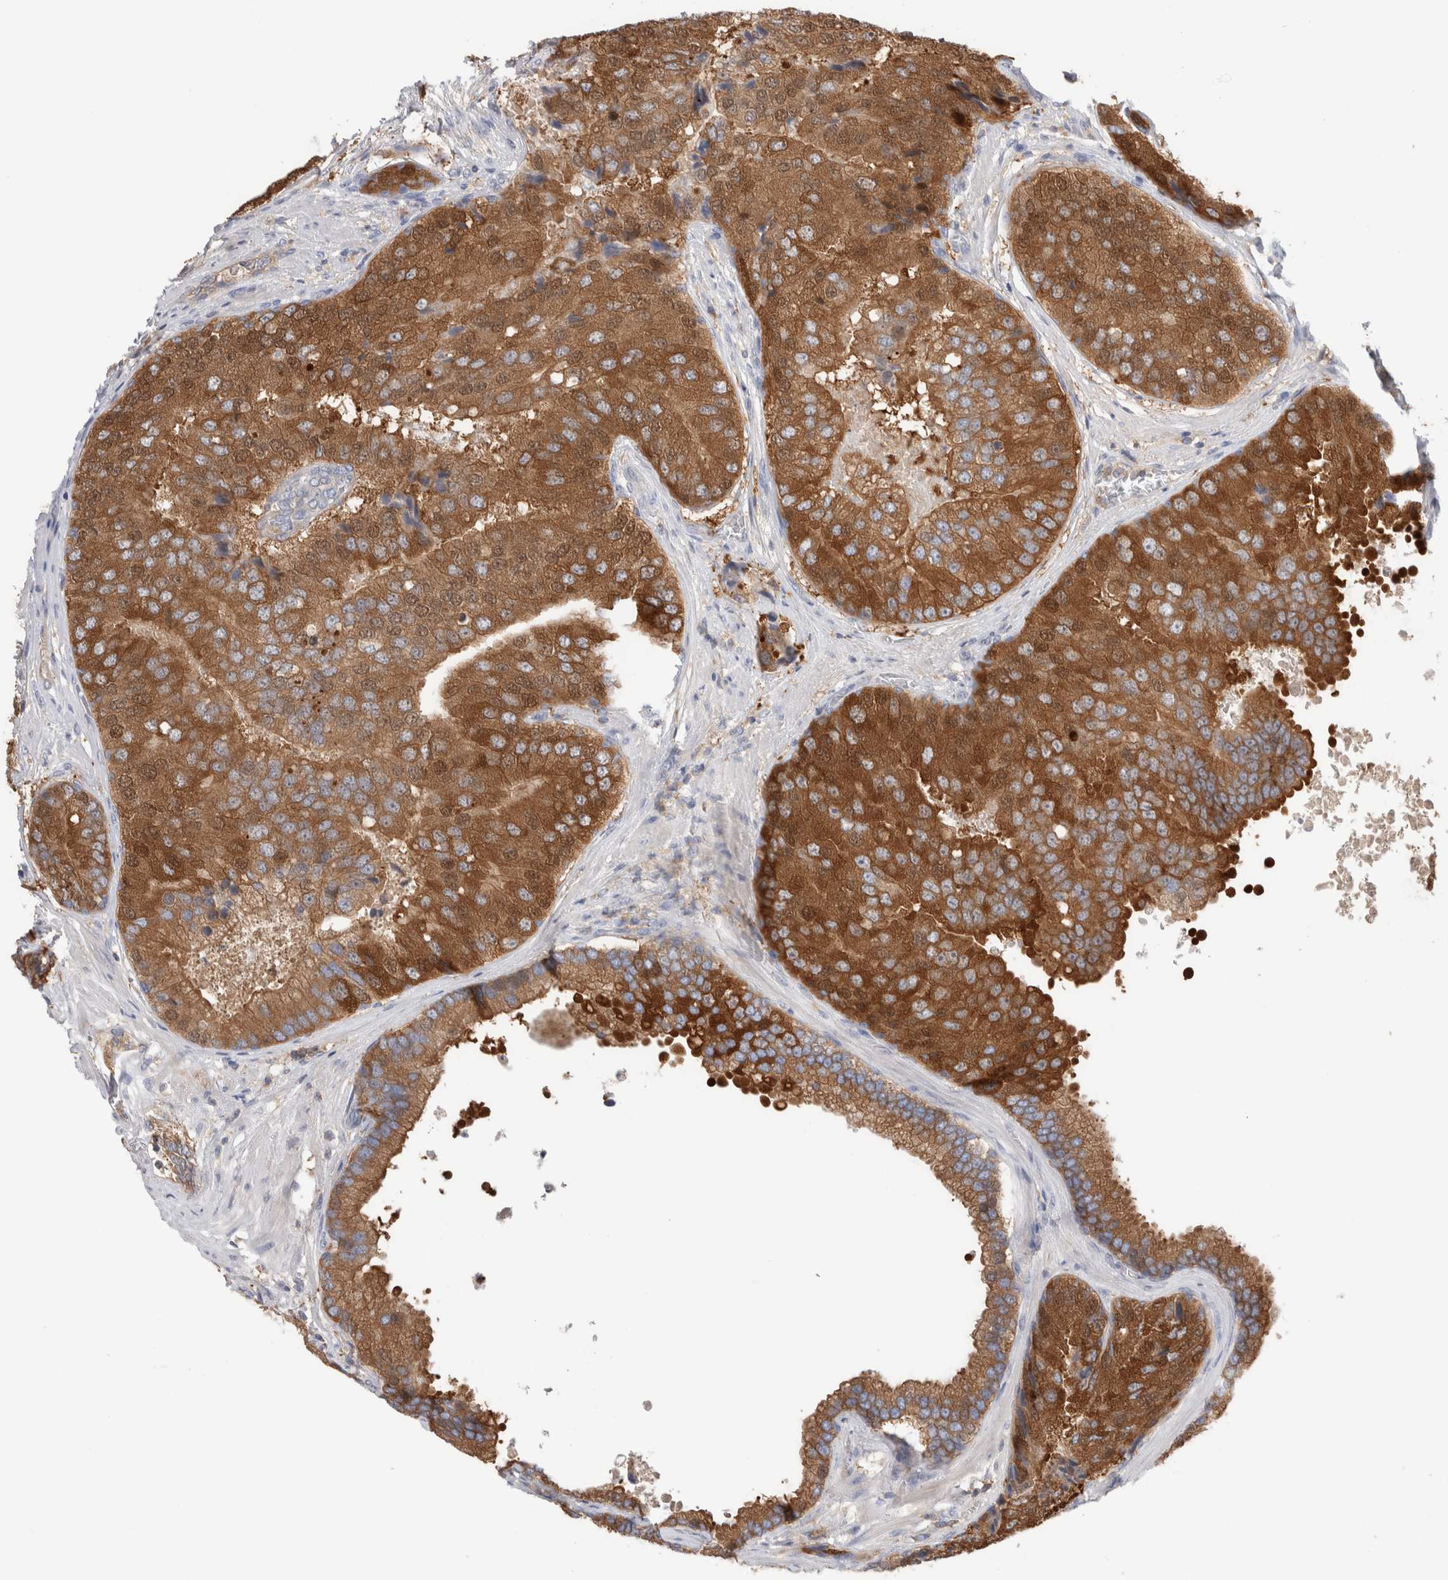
{"staining": {"intensity": "strong", "quantity": ">75%", "location": "cytoplasmic/membranous"}, "tissue": "prostate cancer", "cell_type": "Tumor cells", "image_type": "cancer", "snomed": [{"axis": "morphology", "description": "Adenocarcinoma, High grade"}, {"axis": "topography", "description": "Prostate"}], "caption": "Tumor cells demonstrate high levels of strong cytoplasmic/membranous expression in about >75% of cells in prostate cancer. (DAB (3,3'-diaminobenzidine) = brown stain, brightfield microscopy at high magnification).", "gene": "KLHL14", "patient": {"sex": "male", "age": 70}}